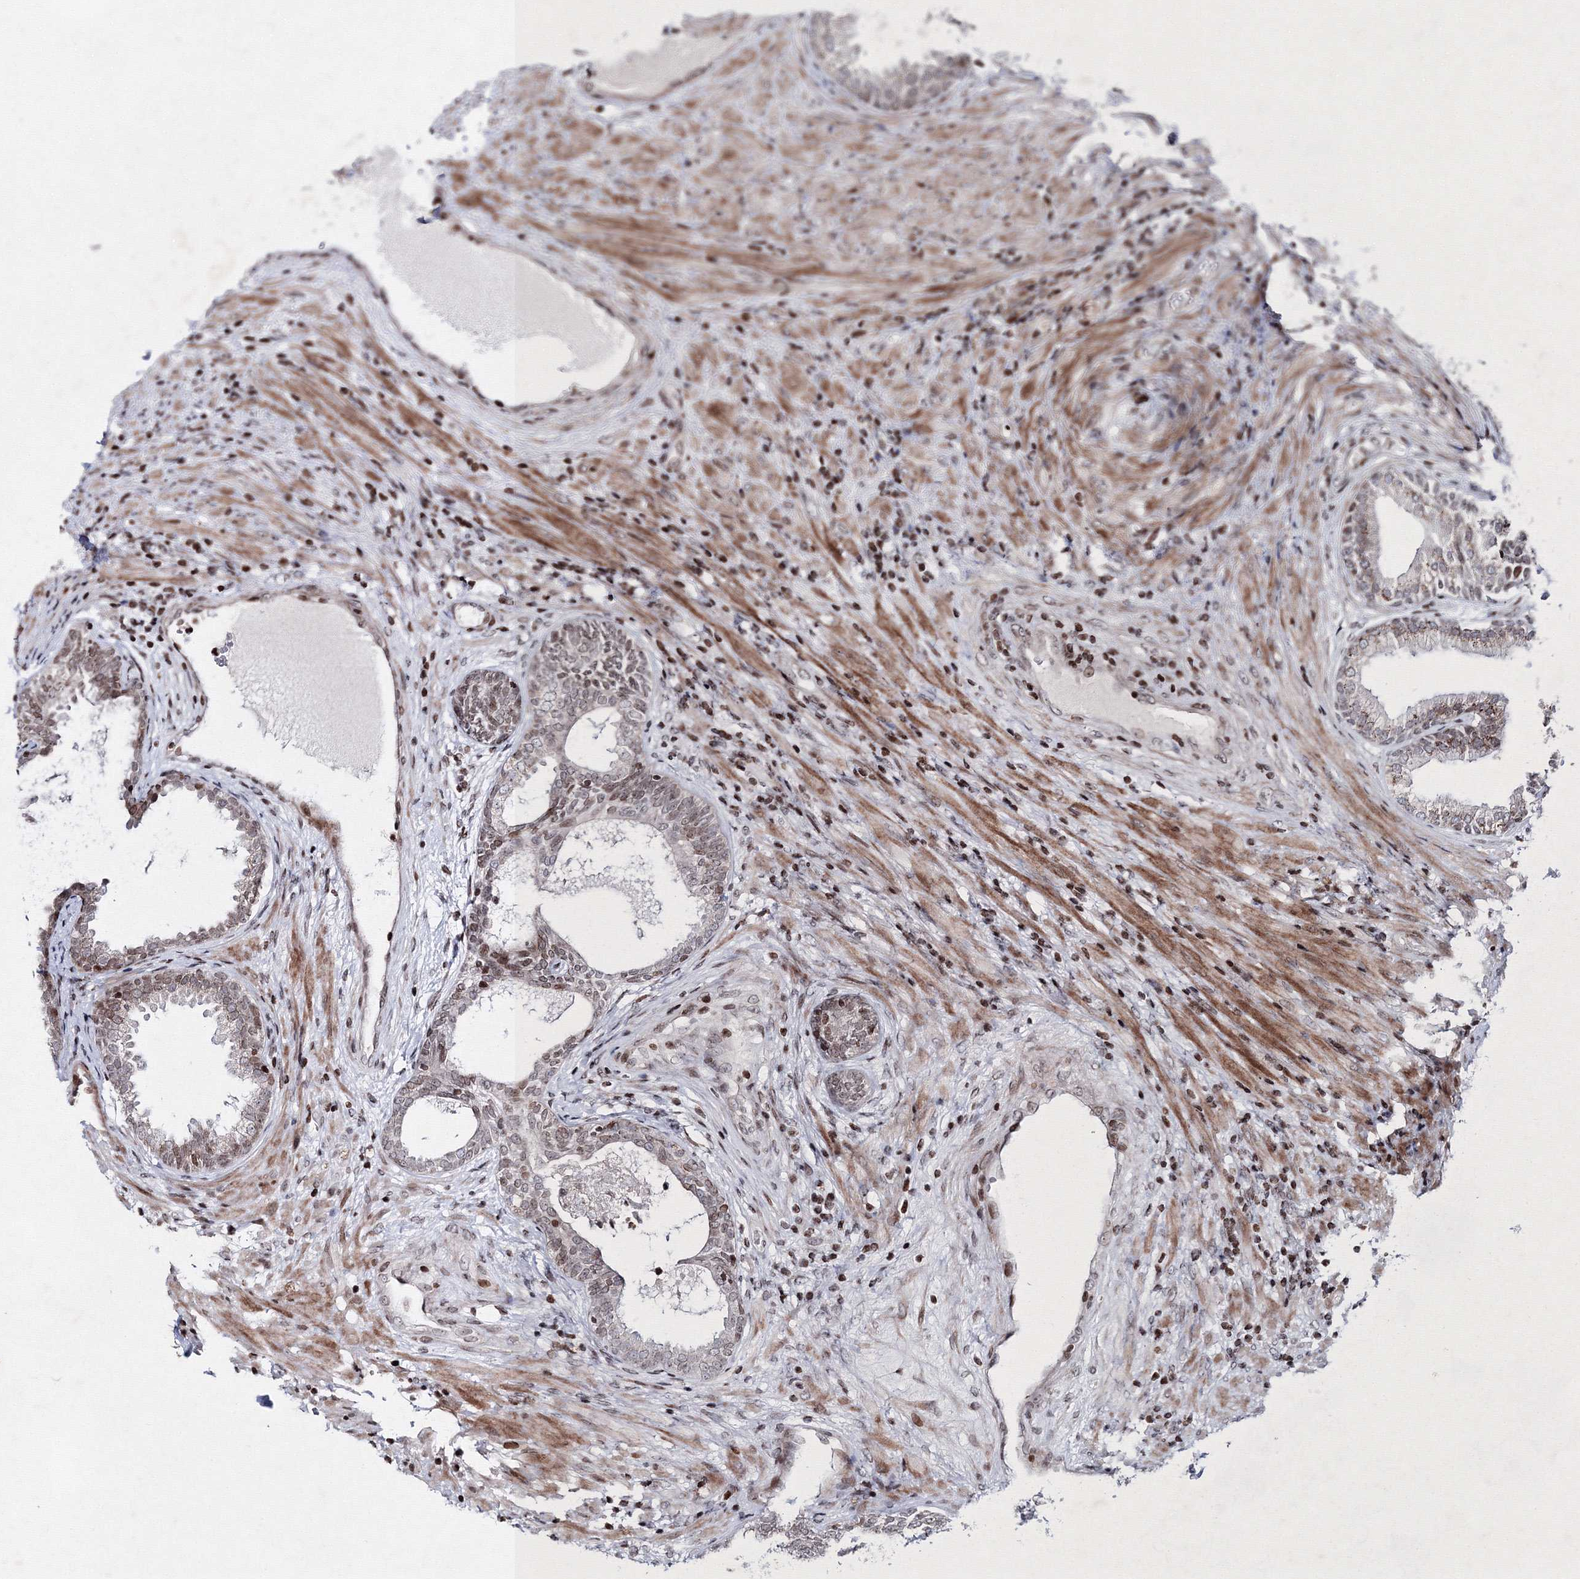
{"staining": {"intensity": "weak", "quantity": "<25%", "location": "nuclear"}, "tissue": "prostate", "cell_type": "Glandular cells", "image_type": "normal", "snomed": [{"axis": "morphology", "description": "Normal tissue, NOS"}, {"axis": "topography", "description": "Prostate"}], "caption": "Human prostate stained for a protein using IHC reveals no staining in glandular cells.", "gene": "SMIM29", "patient": {"sex": "male", "age": 76}}